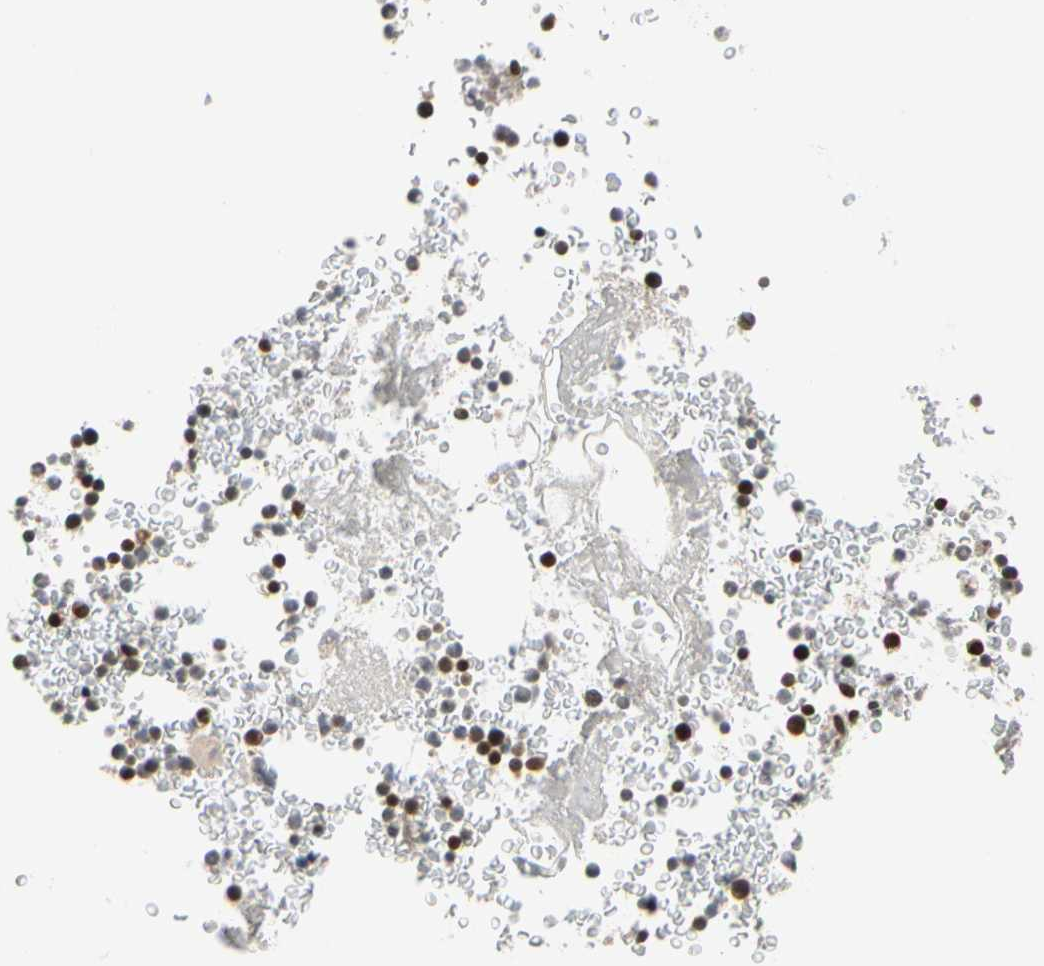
{"staining": {"intensity": "strong", "quantity": ">75%", "location": "nuclear"}, "tissue": "bone marrow", "cell_type": "Hematopoietic cells", "image_type": "normal", "snomed": [{"axis": "morphology", "description": "Normal tissue, NOS"}, {"axis": "topography", "description": "Bone marrow"}], "caption": "Immunohistochemistry (IHC) staining of unremarkable bone marrow, which exhibits high levels of strong nuclear expression in about >75% of hematopoietic cells indicating strong nuclear protein expression. The staining was performed using DAB (3,3'-diaminobenzidine) (brown) for protein detection and nuclei were counterstained in hematoxylin (blue).", "gene": "CDK7", "patient": {"sex": "male"}}